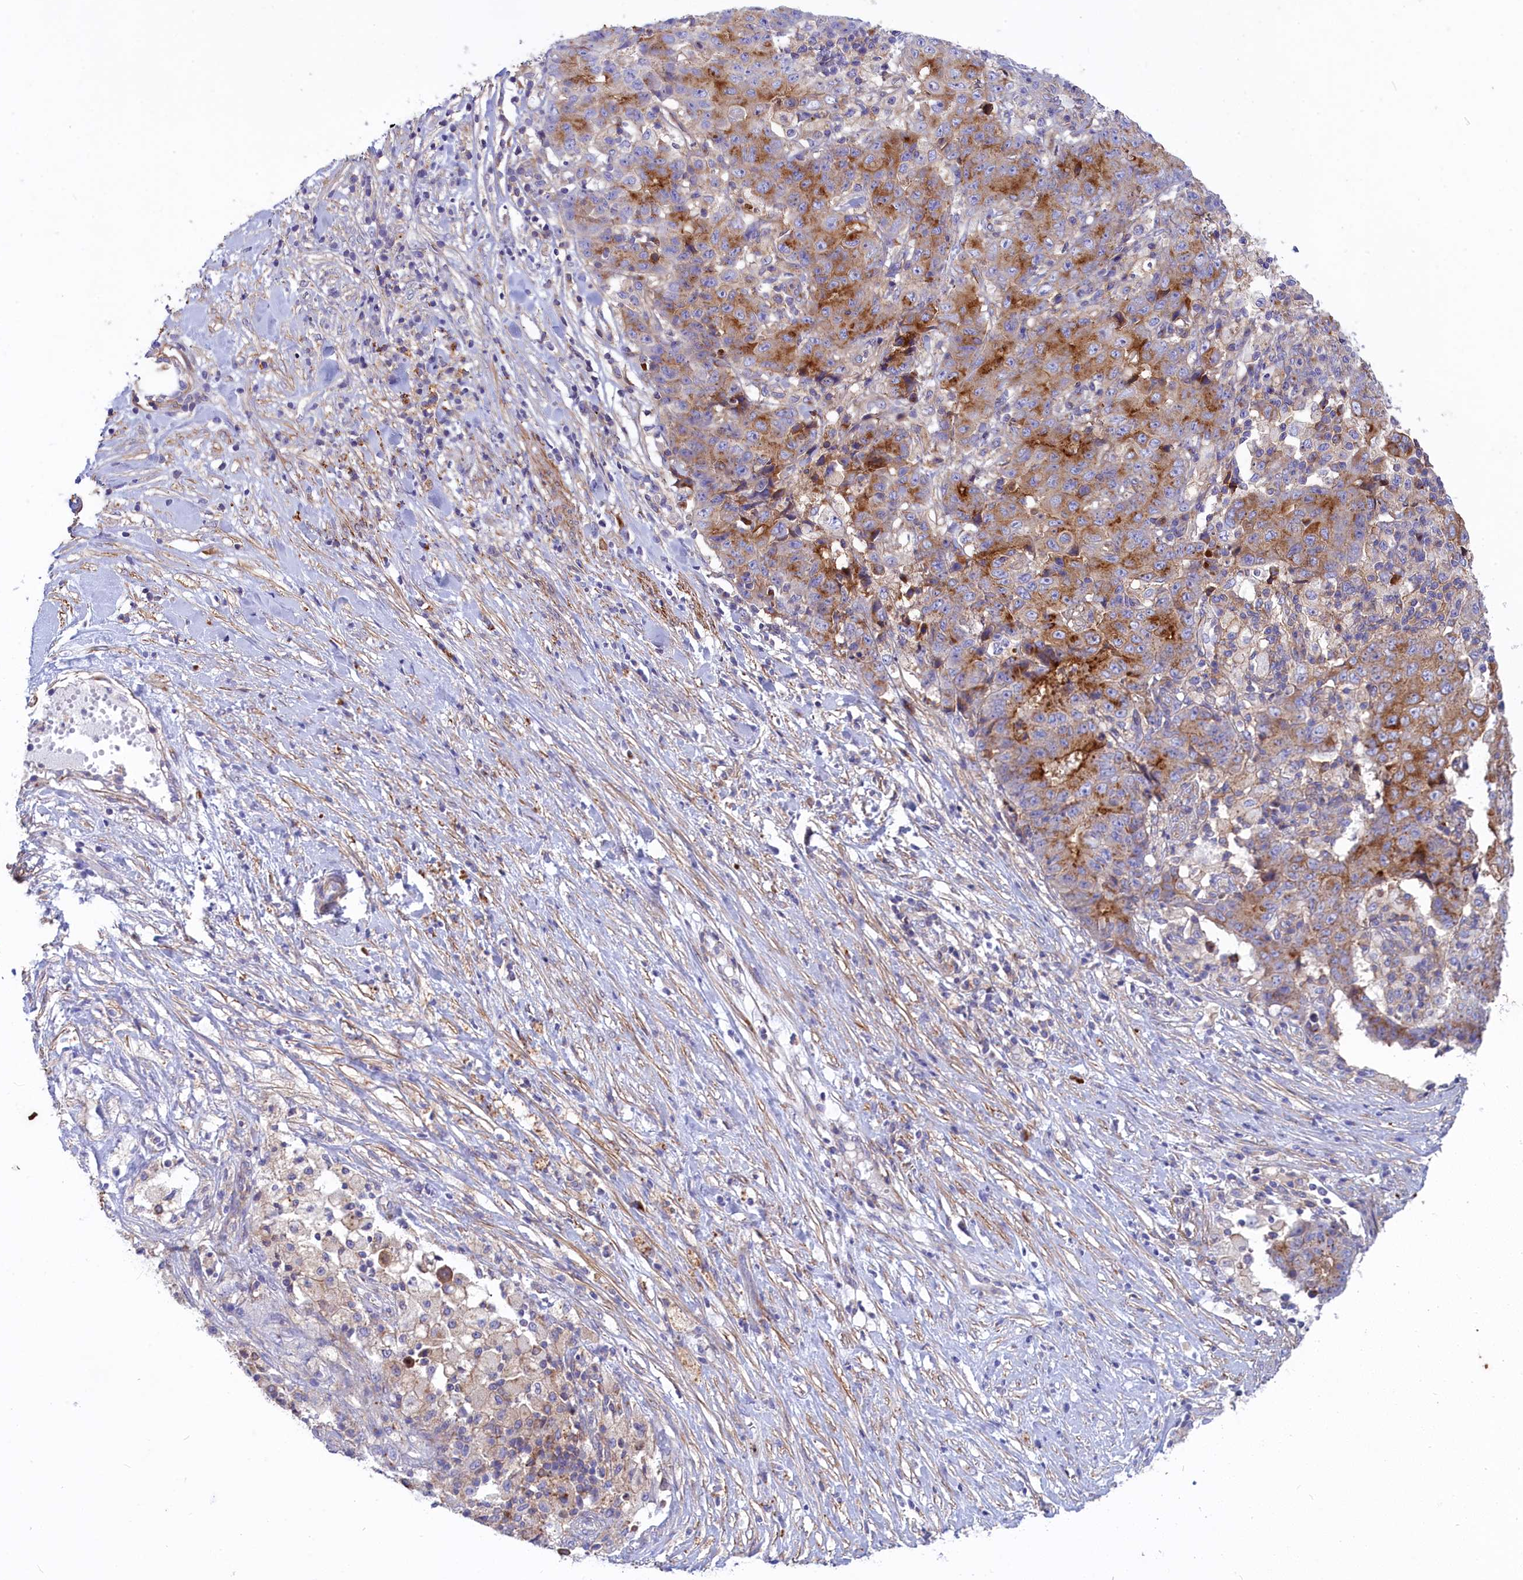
{"staining": {"intensity": "strong", "quantity": "25%-75%", "location": "cytoplasmic/membranous"}, "tissue": "ovarian cancer", "cell_type": "Tumor cells", "image_type": "cancer", "snomed": [{"axis": "morphology", "description": "Carcinoma, endometroid"}, {"axis": "topography", "description": "Ovary"}], "caption": "This histopathology image demonstrates immunohistochemistry staining of endometroid carcinoma (ovarian), with high strong cytoplasmic/membranous expression in approximately 25%-75% of tumor cells.", "gene": "SCAMP4", "patient": {"sex": "female", "age": 42}}